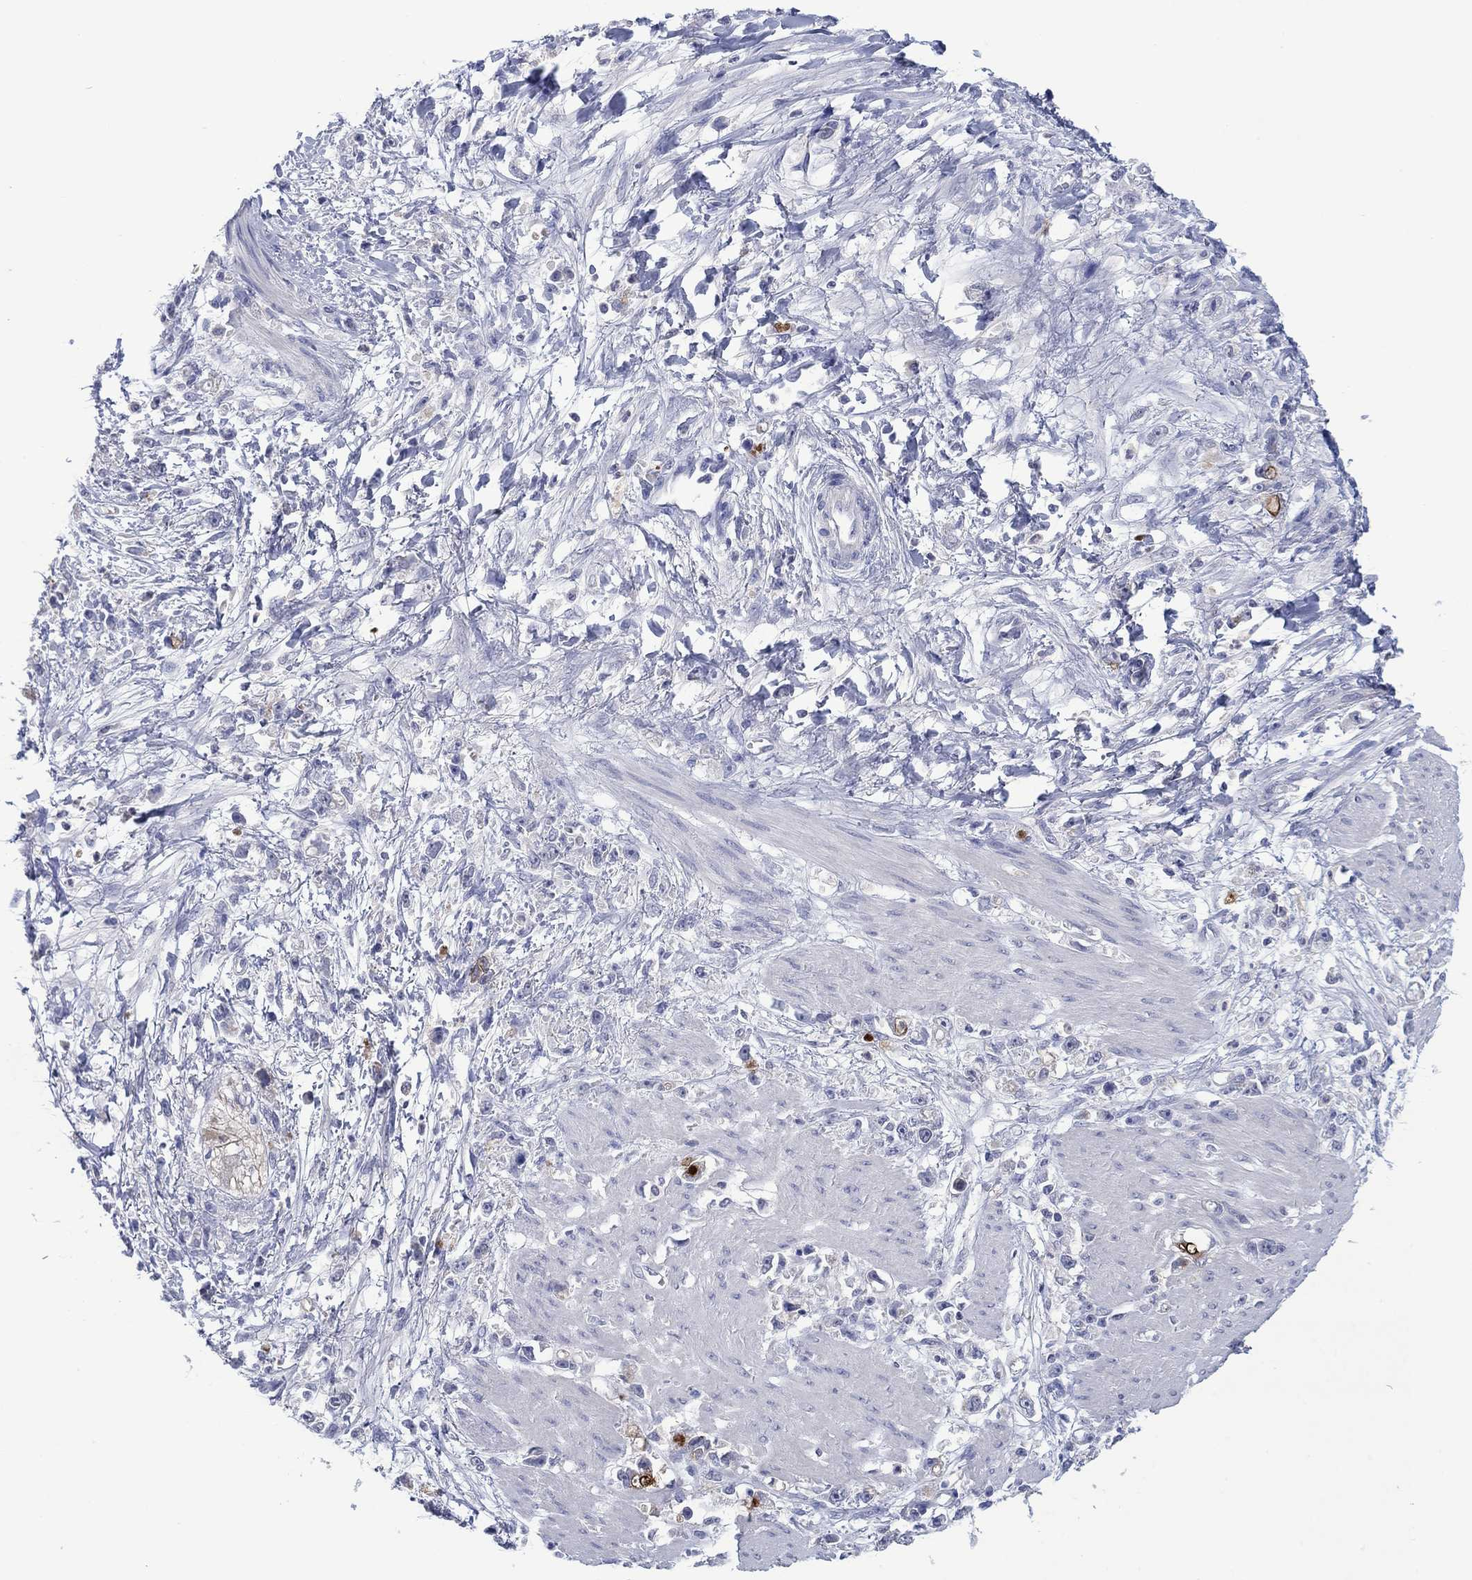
{"staining": {"intensity": "strong", "quantity": "<25%", "location": "cytoplasmic/membranous"}, "tissue": "stomach cancer", "cell_type": "Tumor cells", "image_type": "cancer", "snomed": [{"axis": "morphology", "description": "Adenocarcinoma, NOS"}, {"axis": "topography", "description": "Stomach"}], "caption": "This micrograph shows IHC staining of human stomach cancer (adenocarcinoma), with medium strong cytoplasmic/membranous staining in approximately <25% of tumor cells.", "gene": "FER1L6", "patient": {"sex": "female", "age": 59}}